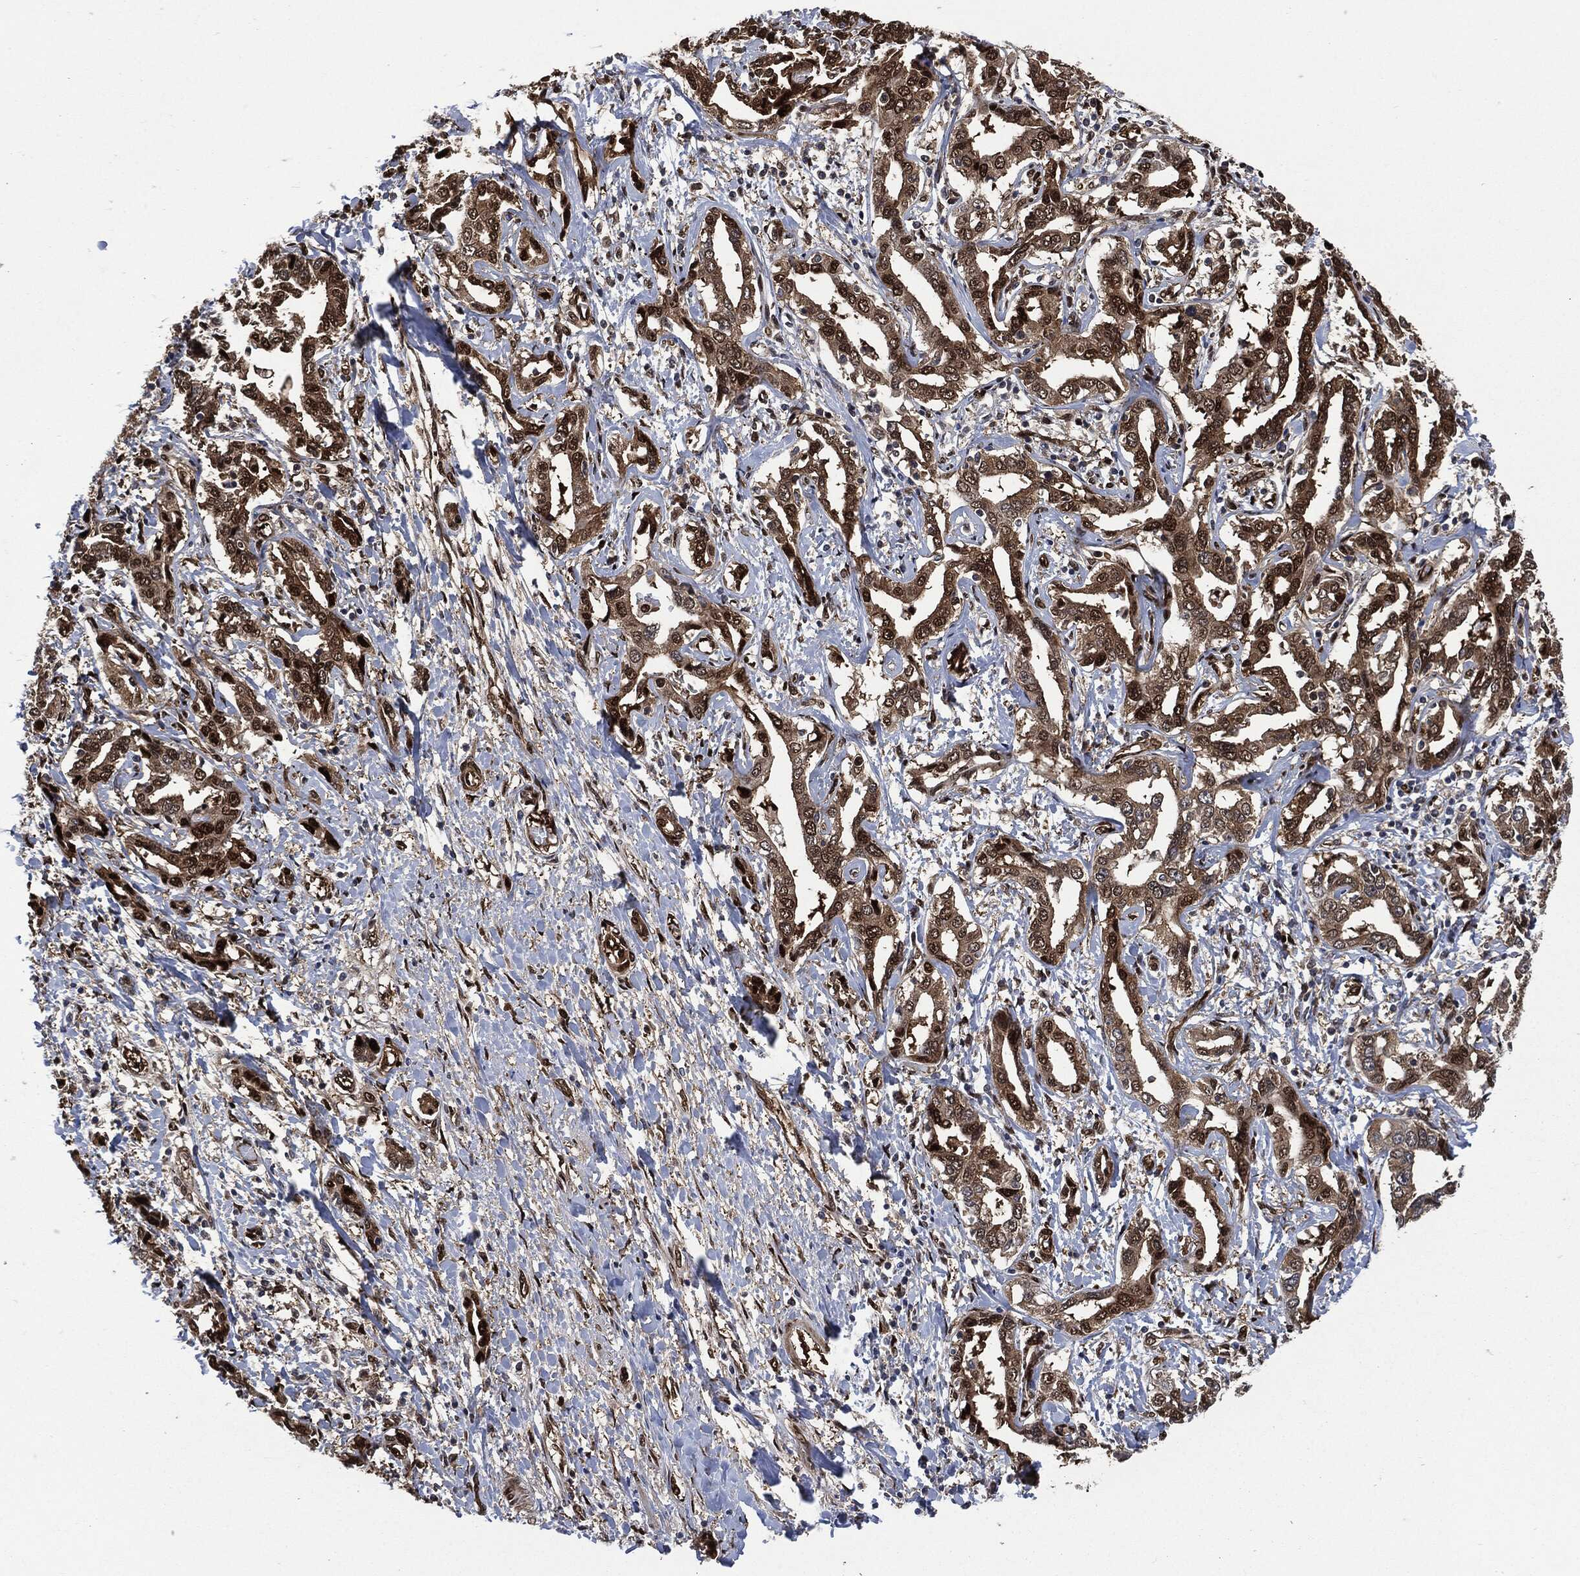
{"staining": {"intensity": "strong", "quantity": "25%-75%", "location": "cytoplasmic/membranous,nuclear"}, "tissue": "liver cancer", "cell_type": "Tumor cells", "image_type": "cancer", "snomed": [{"axis": "morphology", "description": "Cholangiocarcinoma"}, {"axis": "topography", "description": "Liver"}], "caption": "Immunohistochemistry (IHC) histopathology image of neoplastic tissue: liver cholangiocarcinoma stained using IHC exhibits high levels of strong protein expression localized specifically in the cytoplasmic/membranous and nuclear of tumor cells, appearing as a cytoplasmic/membranous and nuclear brown color.", "gene": "DCTN1", "patient": {"sex": "male", "age": 59}}